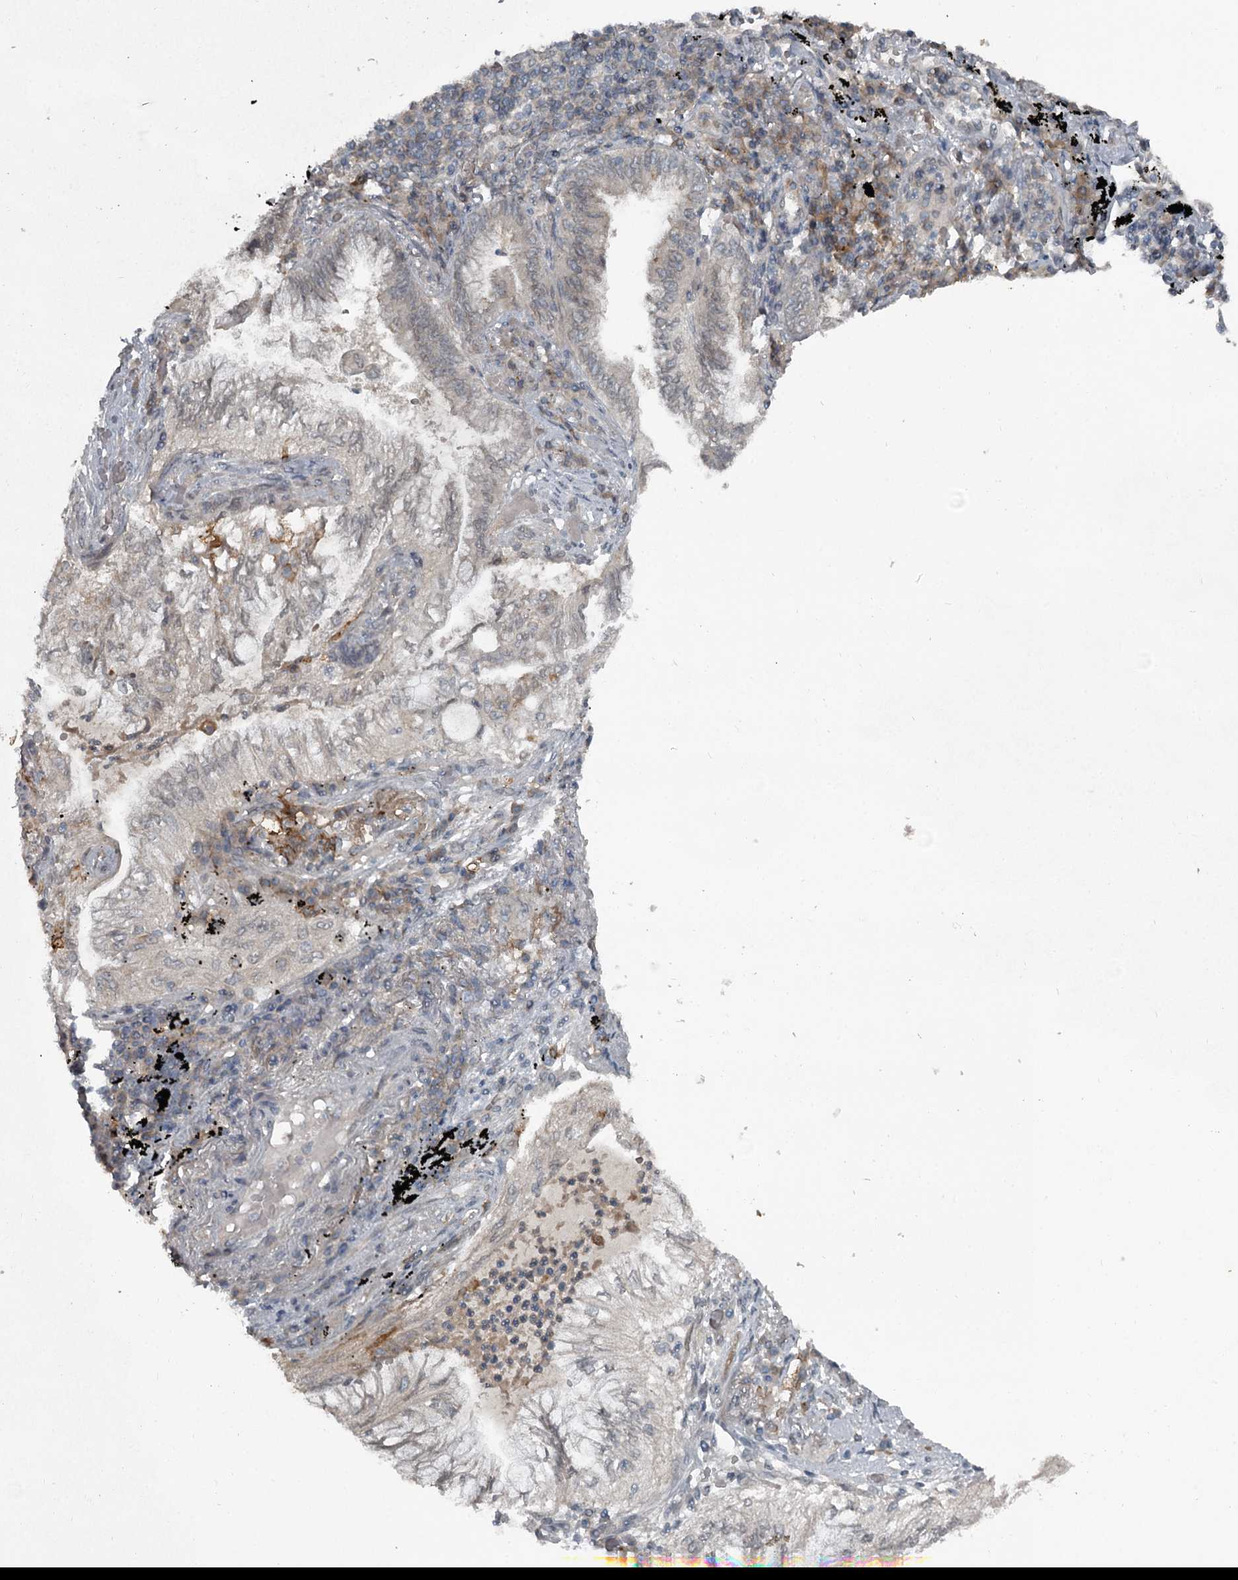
{"staining": {"intensity": "negative", "quantity": "none", "location": "none"}, "tissue": "lung cancer", "cell_type": "Tumor cells", "image_type": "cancer", "snomed": [{"axis": "morphology", "description": "Adenocarcinoma, NOS"}, {"axis": "topography", "description": "Lung"}], "caption": "There is no significant positivity in tumor cells of lung cancer.", "gene": "SLC39A8", "patient": {"sex": "female", "age": 70}}